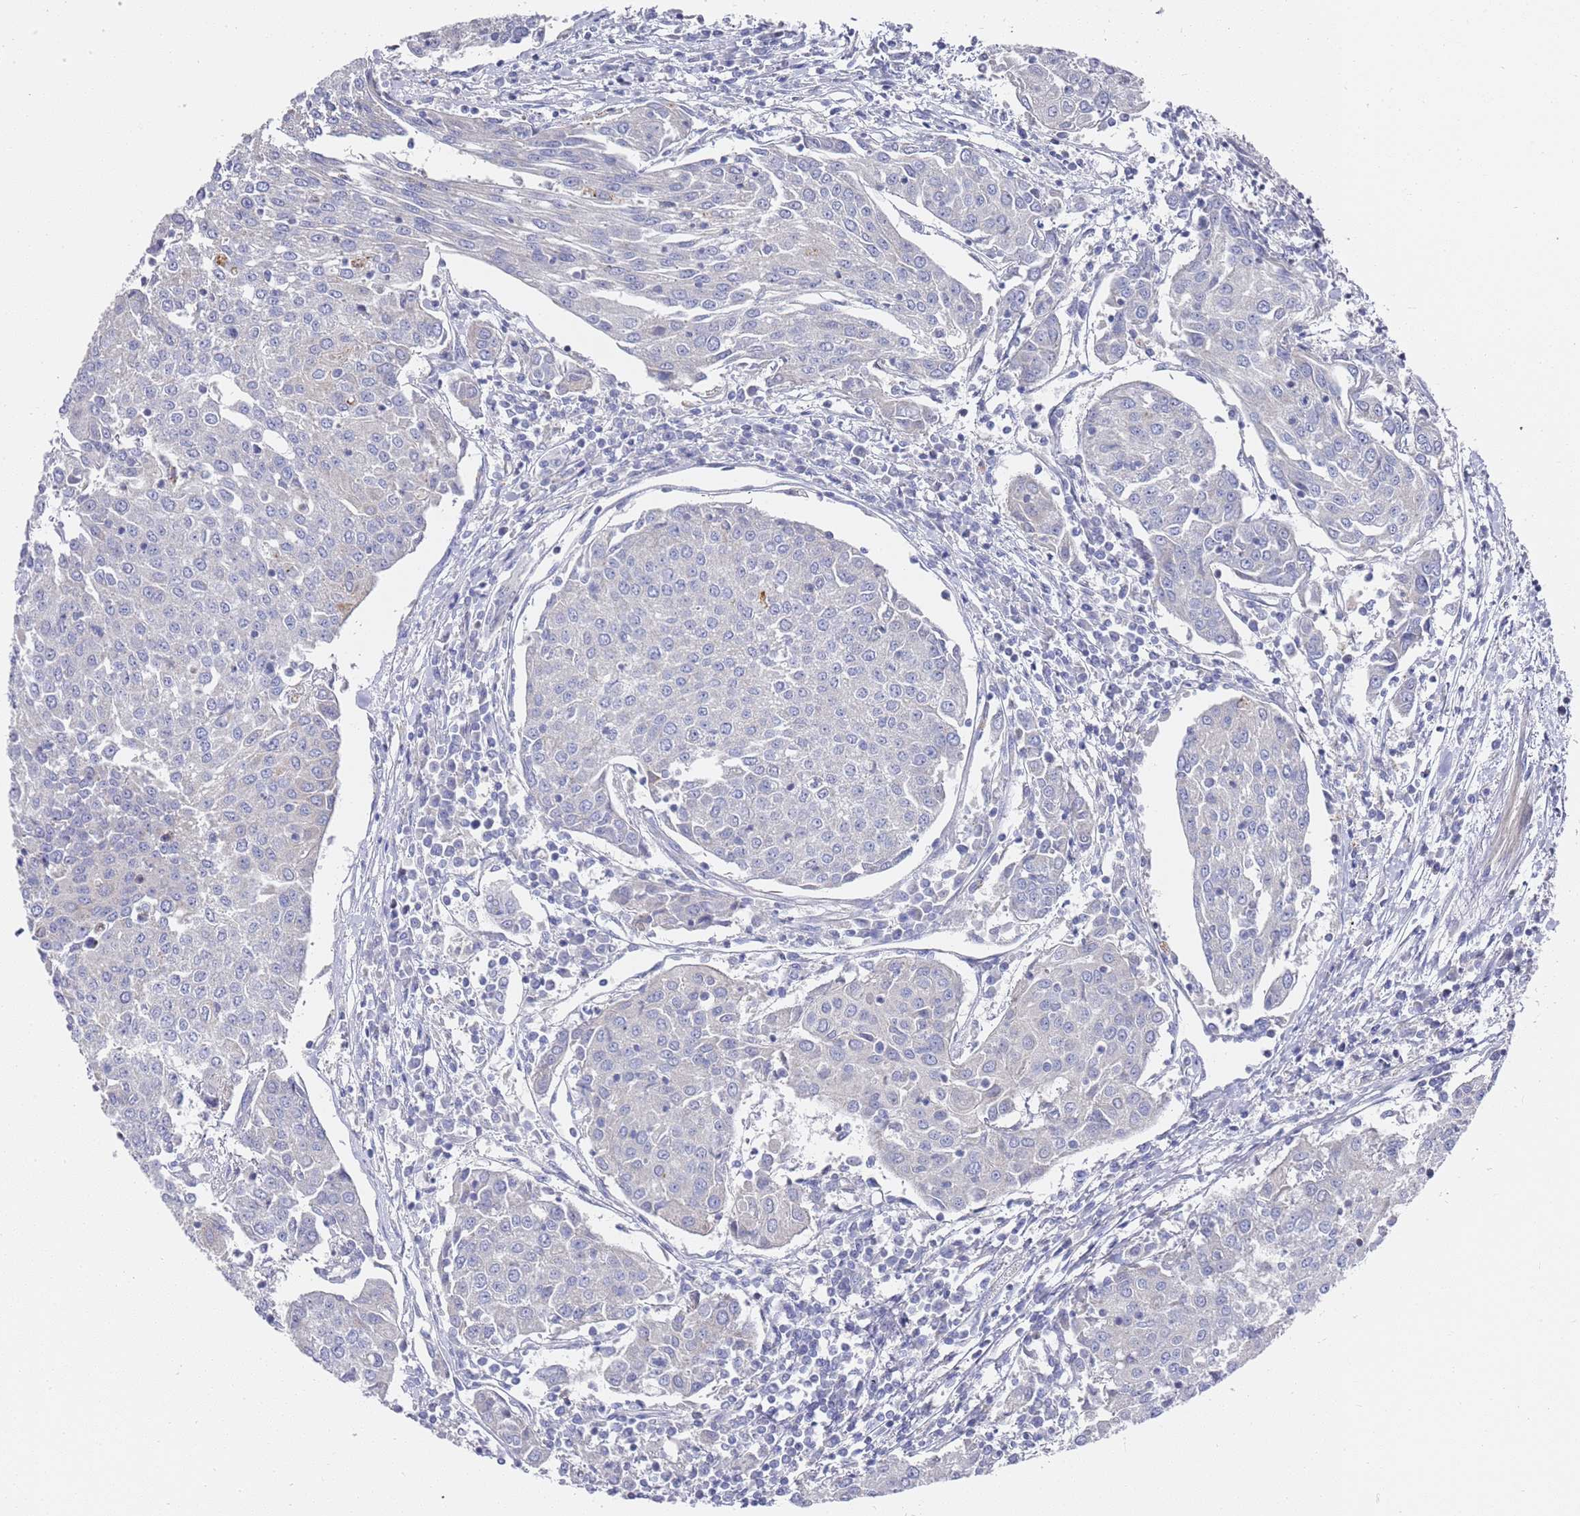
{"staining": {"intensity": "negative", "quantity": "none", "location": "none"}, "tissue": "urothelial cancer", "cell_type": "Tumor cells", "image_type": "cancer", "snomed": [{"axis": "morphology", "description": "Urothelial carcinoma, High grade"}, {"axis": "topography", "description": "Urinary bladder"}], "caption": "Urothelial carcinoma (high-grade) was stained to show a protein in brown. There is no significant positivity in tumor cells. (DAB immunohistochemistry visualized using brightfield microscopy, high magnification).", "gene": "SCAPER", "patient": {"sex": "female", "age": 85}}